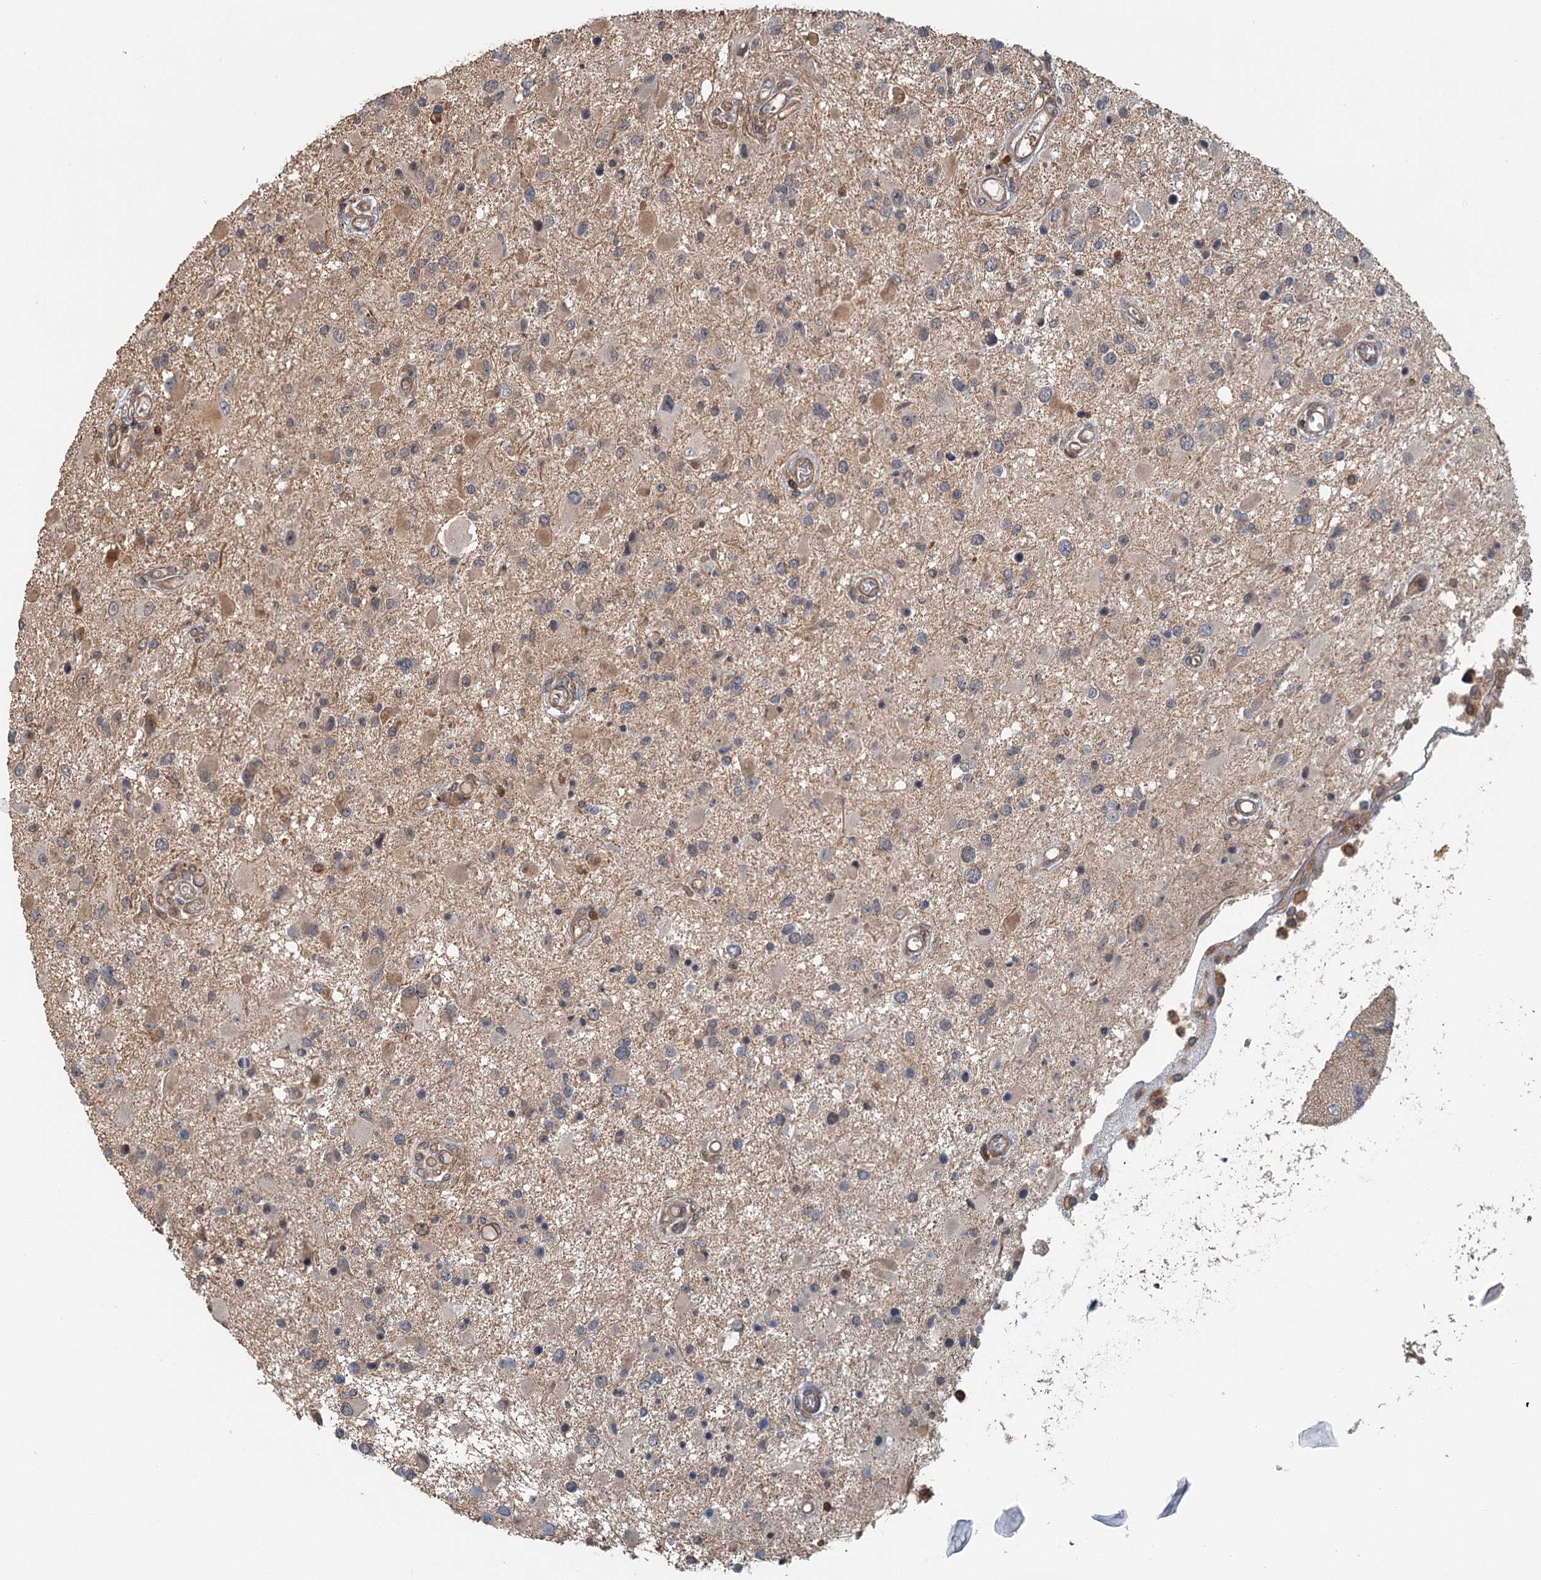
{"staining": {"intensity": "negative", "quantity": "none", "location": "none"}, "tissue": "glioma", "cell_type": "Tumor cells", "image_type": "cancer", "snomed": [{"axis": "morphology", "description": "Glioma, malignant, High grade"}, {"axis": "topography", "description": "Brain"}], "caption": "Immunohistochemistry micrograph of human malignant glioma (high-grade) stained for a protein (brown), which demonstrates no expression in tumor cells.", "gene": "ZNF527", "patient": {"sex": "male", "age": 53}}